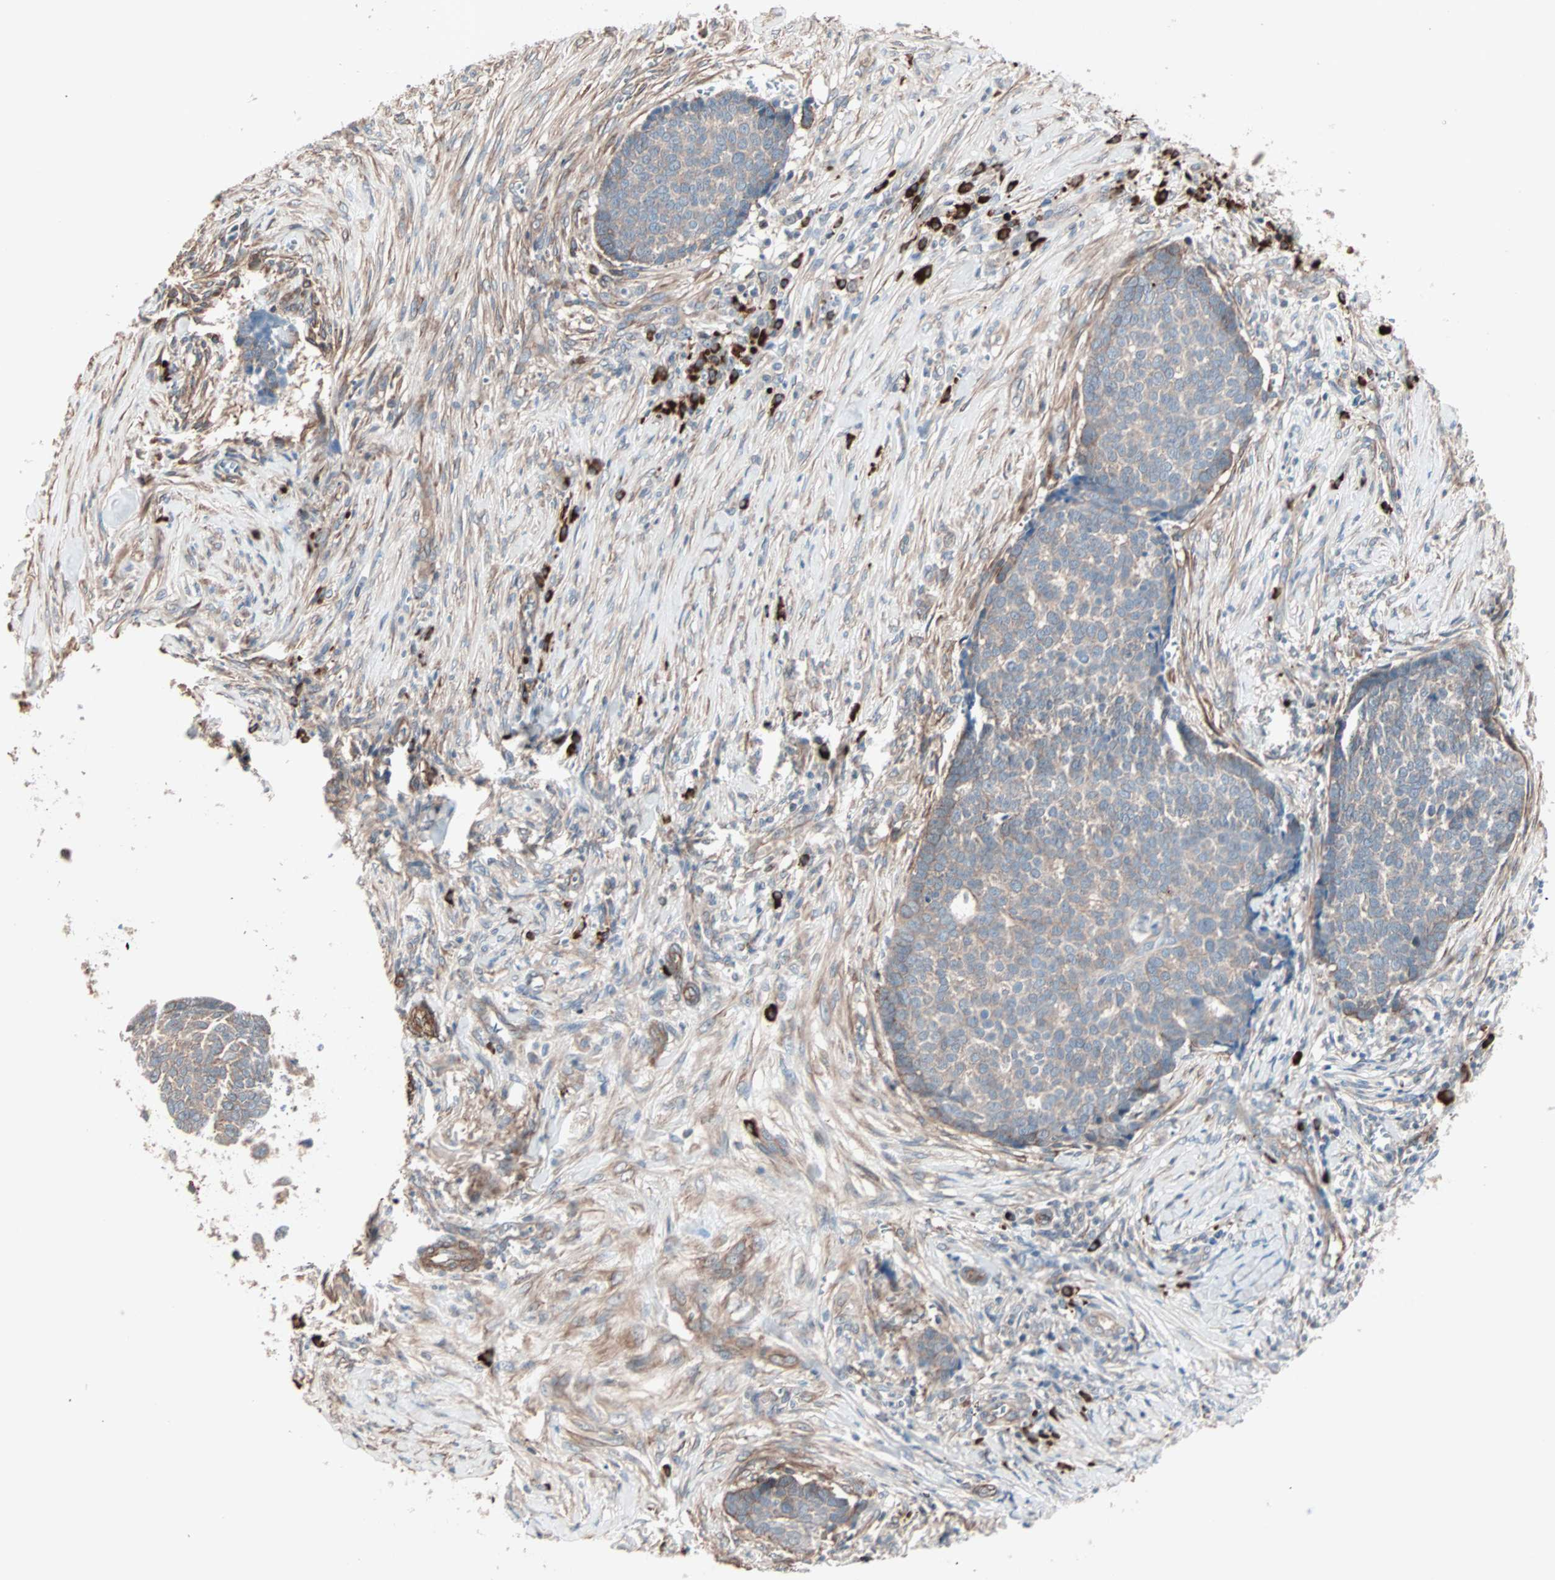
{"staining": {"intensity": "weak", "quantity": ">75%", "location": "cytoplasmic/membranous"}, "tissue": "skin cancer", "cell_type": "Tumor cells", "image_type": "cancer", "snomed": [{"axis": "morphology", "description": "Basal cell carcinoma"}, {"axis": "topography", "description": "Skin"}], "caption": "This micrograph reveals immunohistochemistry staining of skin cancer (basal cell carcinoma), with low weak cytoplasmic/membranous expression in about >75% of tumor cells.", "gene": "ALG5", "patient": {"sex": "male", "age": 84}}